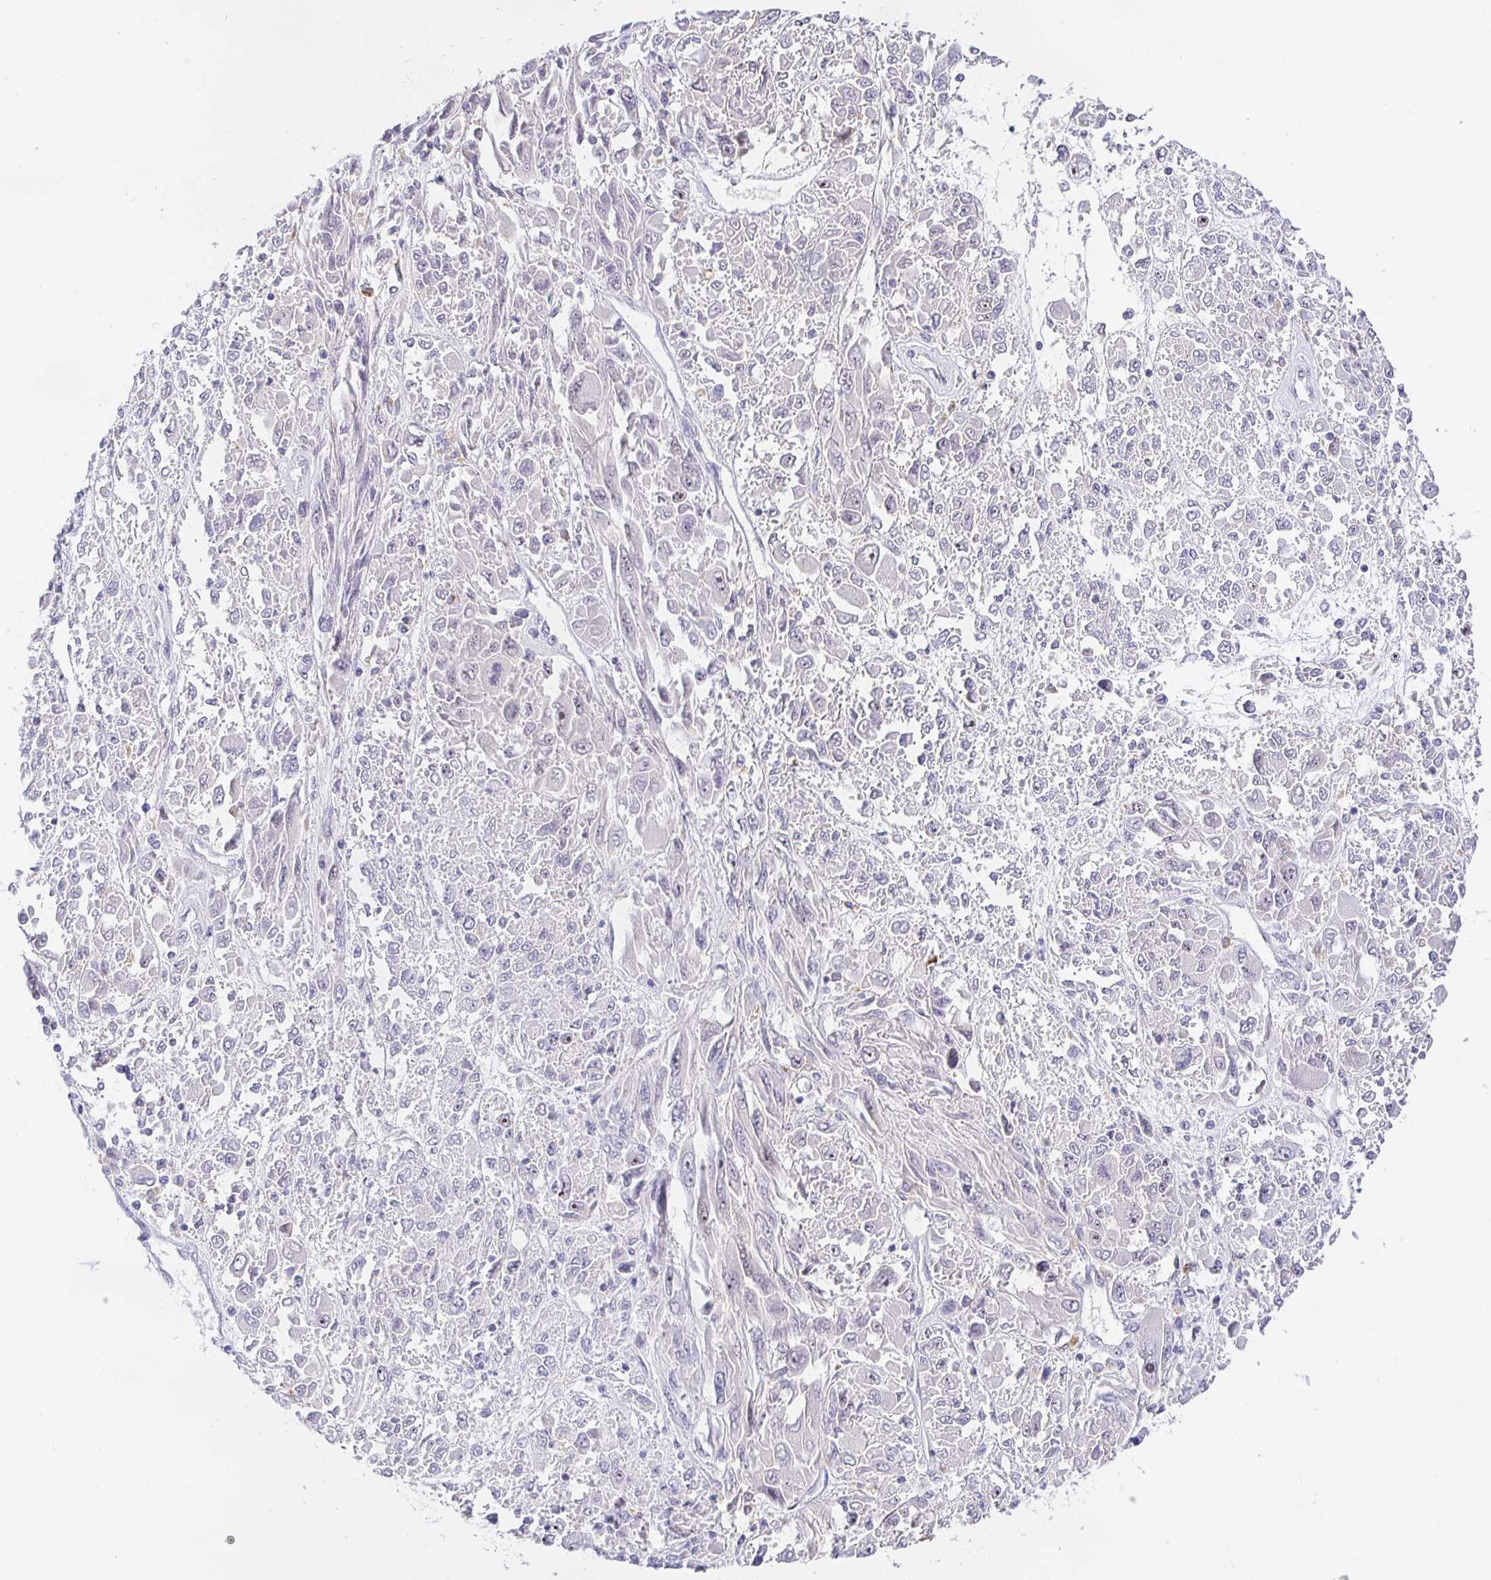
{"staining": {"intensity": "negative", "quantity": "none", "location": "none"}, "tissue": "melanoma", "cell_type": "Tumor cells", "image_type": "cancer", "snomed": [{"axis": "morphology", "description": "Malignant melanoma, NOS"}, {"axis": "topography", "description": "Skin"}], "caption": "Tumor cells are negative for brown protein staining in melanoma.", "gene": "KBTBD13", "patient": {"sex": "female", "age": 91}}